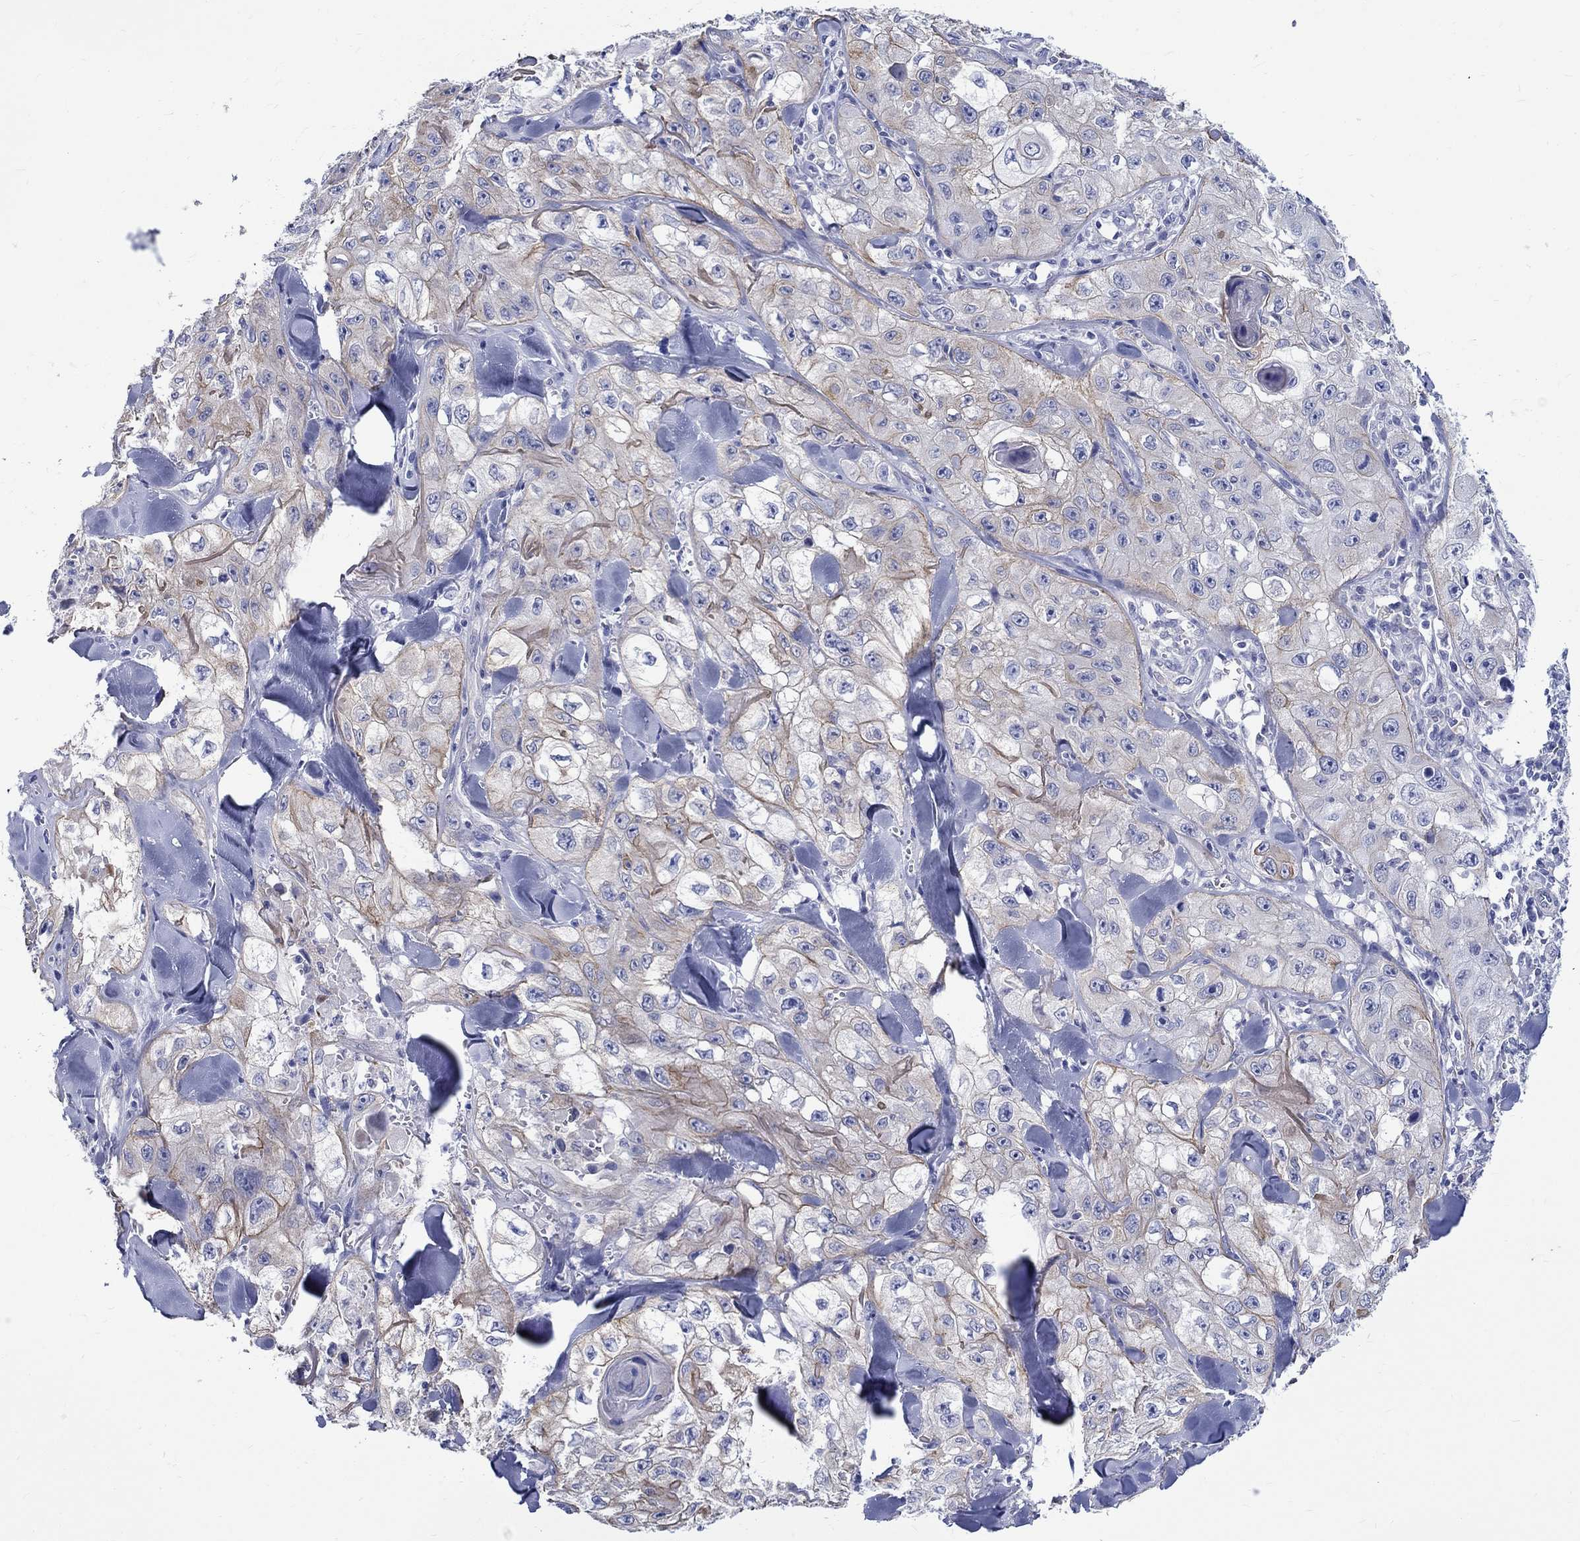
{"staining": {"intensity": "moderate", "quantity": "25%-75%", "location": "cytoplasmic/membranous"}, "tissue": "skin cancer", "cell_type": "Tumor cells", "image_type": "cancer", "snomed": [{"axis": "morphology", "description": "Squamous cell carcinoma, NOS"}, {"axis": "topography", "description": "Skin"}, {"axis": "topography", "description": "Subcutis"}], "caption": "Protein expression analysis of human squamous cell carcinoma (skin) reveals moderate cytoplasmic/membranous expression in about 25%-75% of tumor cells.", "gene": "SH2D7", "patient": {"sex": "male", "age": 73}}